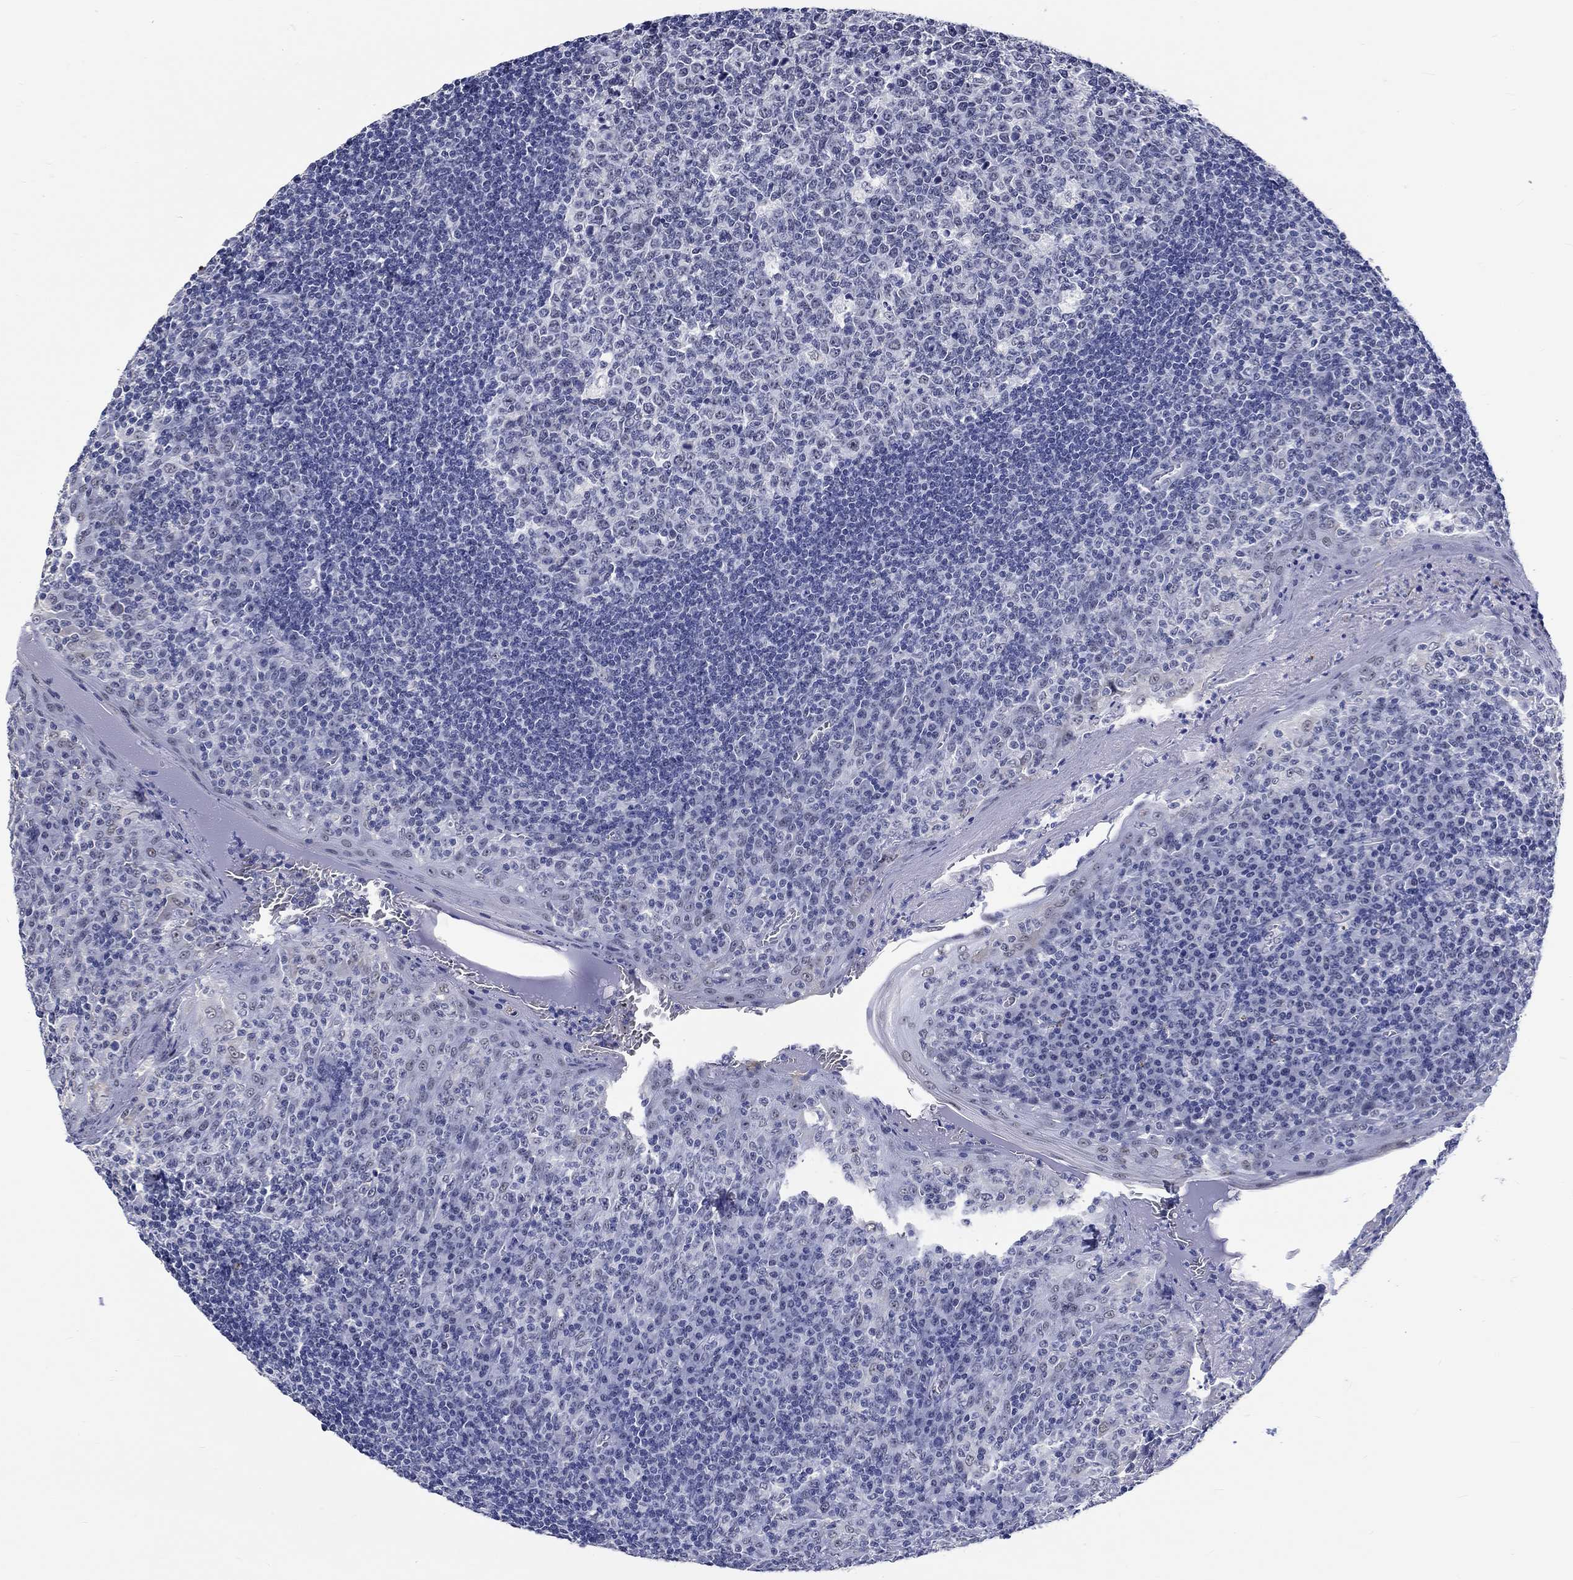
{"staining": {"intensity": "negative", "quantity": "none", "location": "none"}, "tissue": "tonsil", "cell_type": "Germinal center cells", "image_type": "normal", "snomed": [{"axis": "morphology", "description": "Normal tissue, NOS"}, {"axis": "topography", "description": "Tonsil"}], "caption": "This photomicrograph is of benign tonsil stained with IHC to label a protein in brown with the nuclei are counter-stained blue. There is no expression in germinal center cells. Brightfield microscopy of IHC stained with DAB (3,3'-diaminobenzidine) (brown) and hematoxylin (blue), captured at high magnification.", "gene": "GRIN1", "patient": {"sex": "female", "age": 13}}